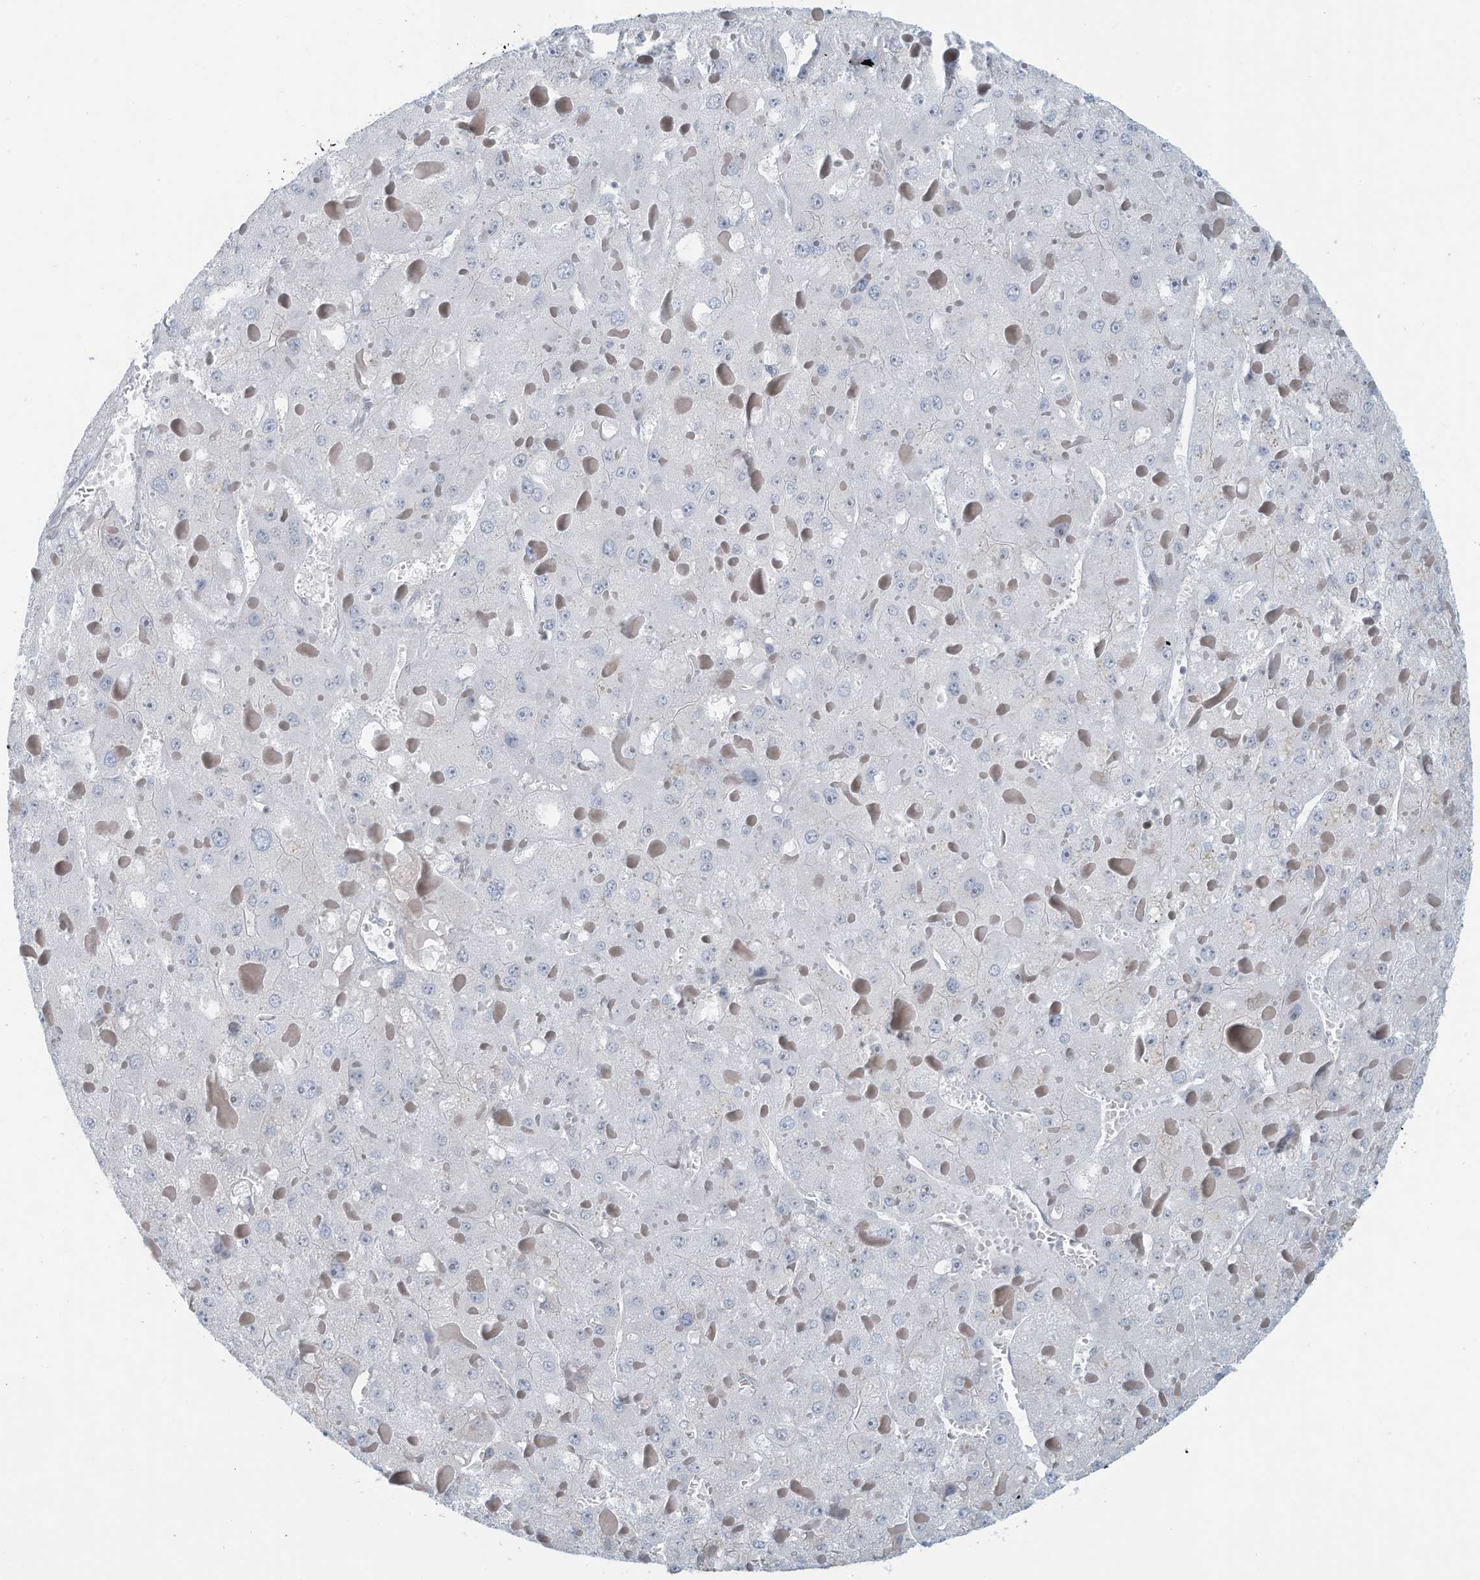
{"staining": {"intensity": "negative", "quantity": "none", "location": "none"}, "tissue": "liver cancer", "cell_type": "Tumor cells", "image_type": "cancer", "snomed": [{"axis": "morphology", "description": "Carcinoma, Hepatocellular, NOS"}, {"axis": "topography", "description": "Liver"}], "caption": "Protein analysis of liver cancer shows no significant expression in tumor cells. (DAB (3,3'-diaminobenzidine) IHC with hematoxylin counter stain).", "gene": "SARNP", "patient": {"sex": "female", "age": 73}}